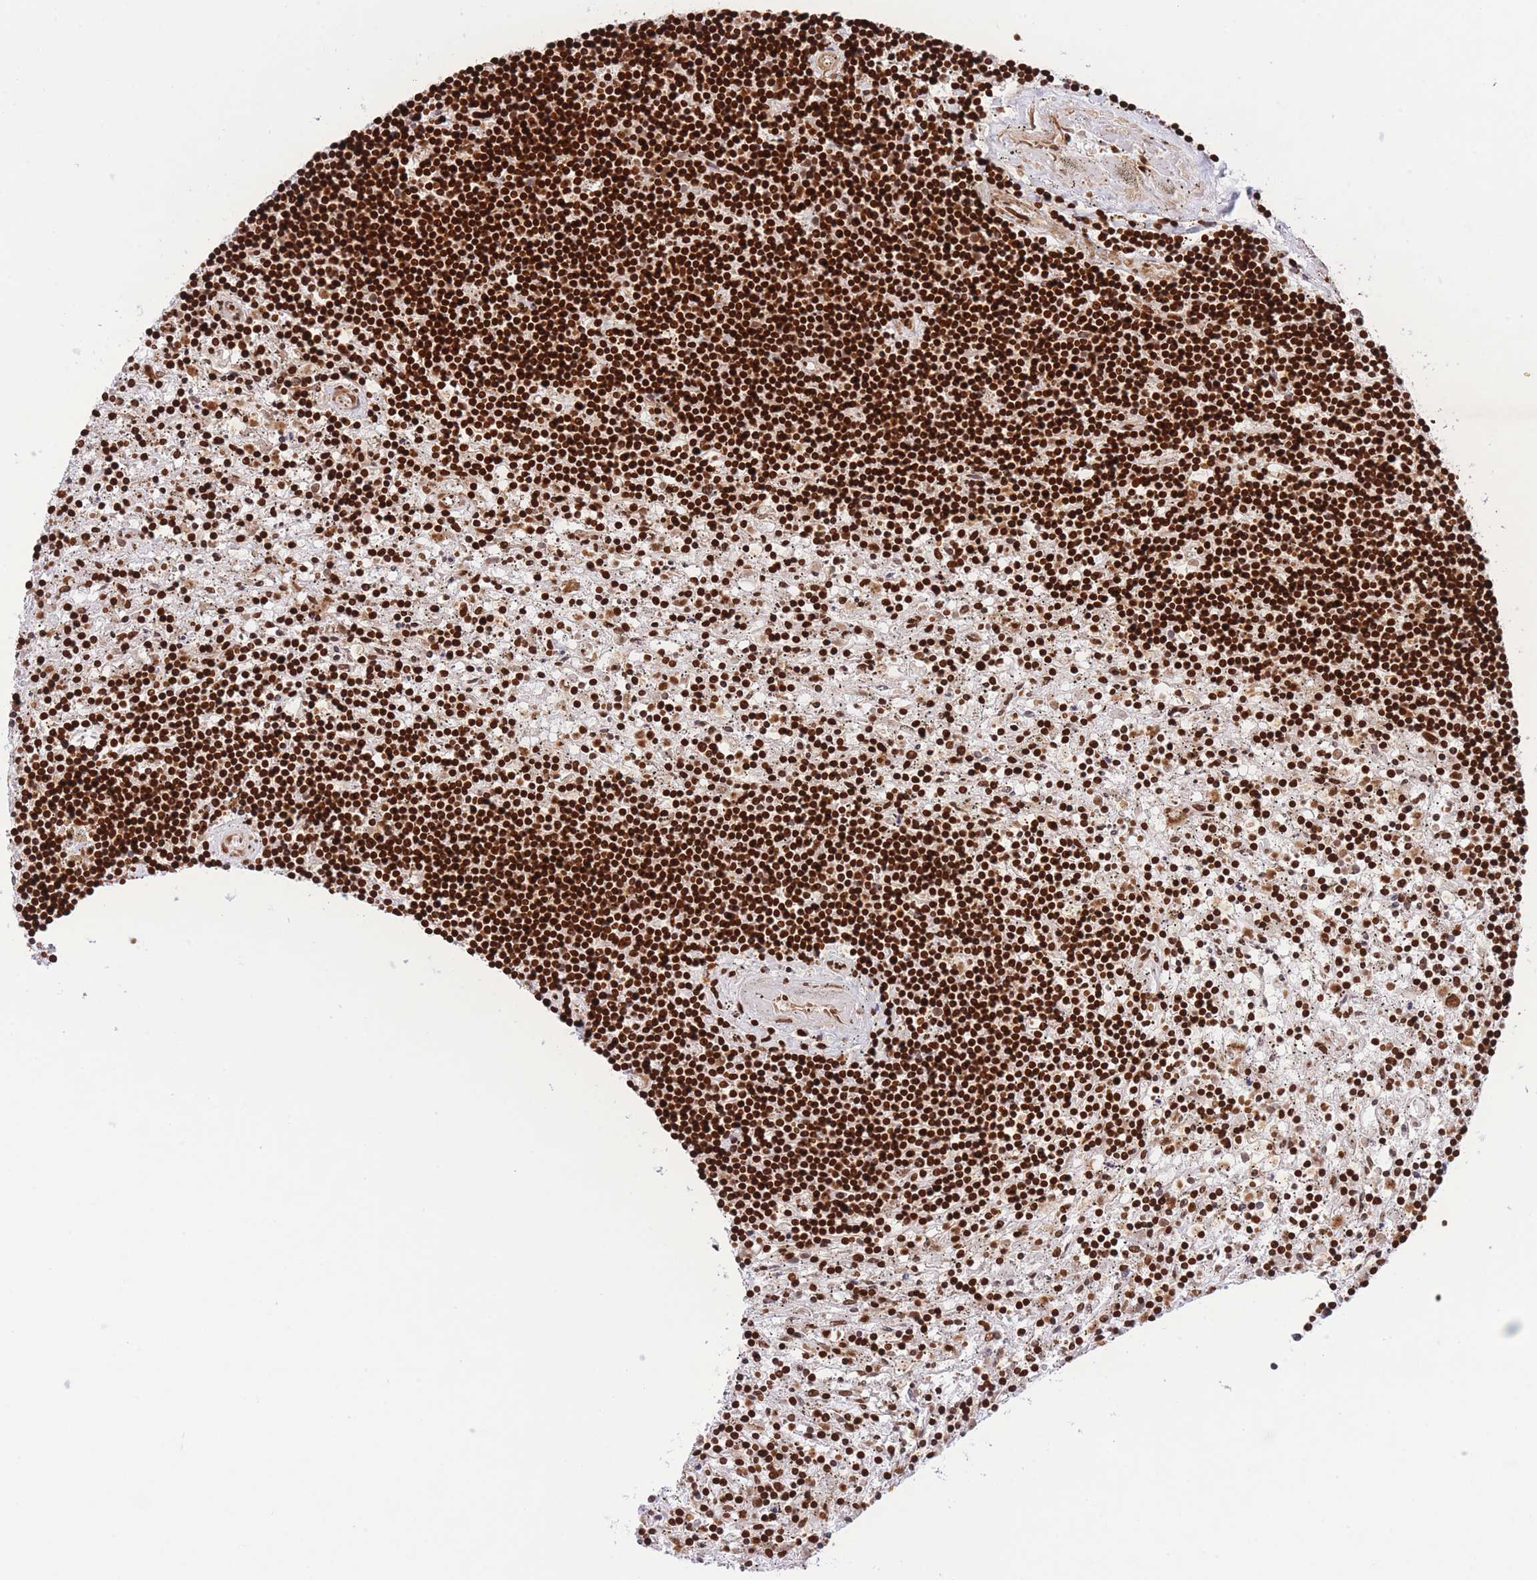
{"staining": {"intensity": "strong", "quantity": ">75%", "location": "nuclear"}, "tissue": "lymphoma", "cell_type": "Tumor cells", "image_type": "cancer", "snomed": [{"axis": "morphology", "description": "Malignant lymphoma, non-Hodgkin's type, Low grade"}, {"axis": "topography", "description": "Spleen"}], "caption": "Protein expression analysis of low-grade malignant lymphoma, non-Hodgkin's type demonstrates strong nuclear expression in about >75% of tumor cells. The protein is shown in brown color, while the nuclei are stained blue.", "gene": "H2BC11", "patient": {"sex": "male", "age": 76}}